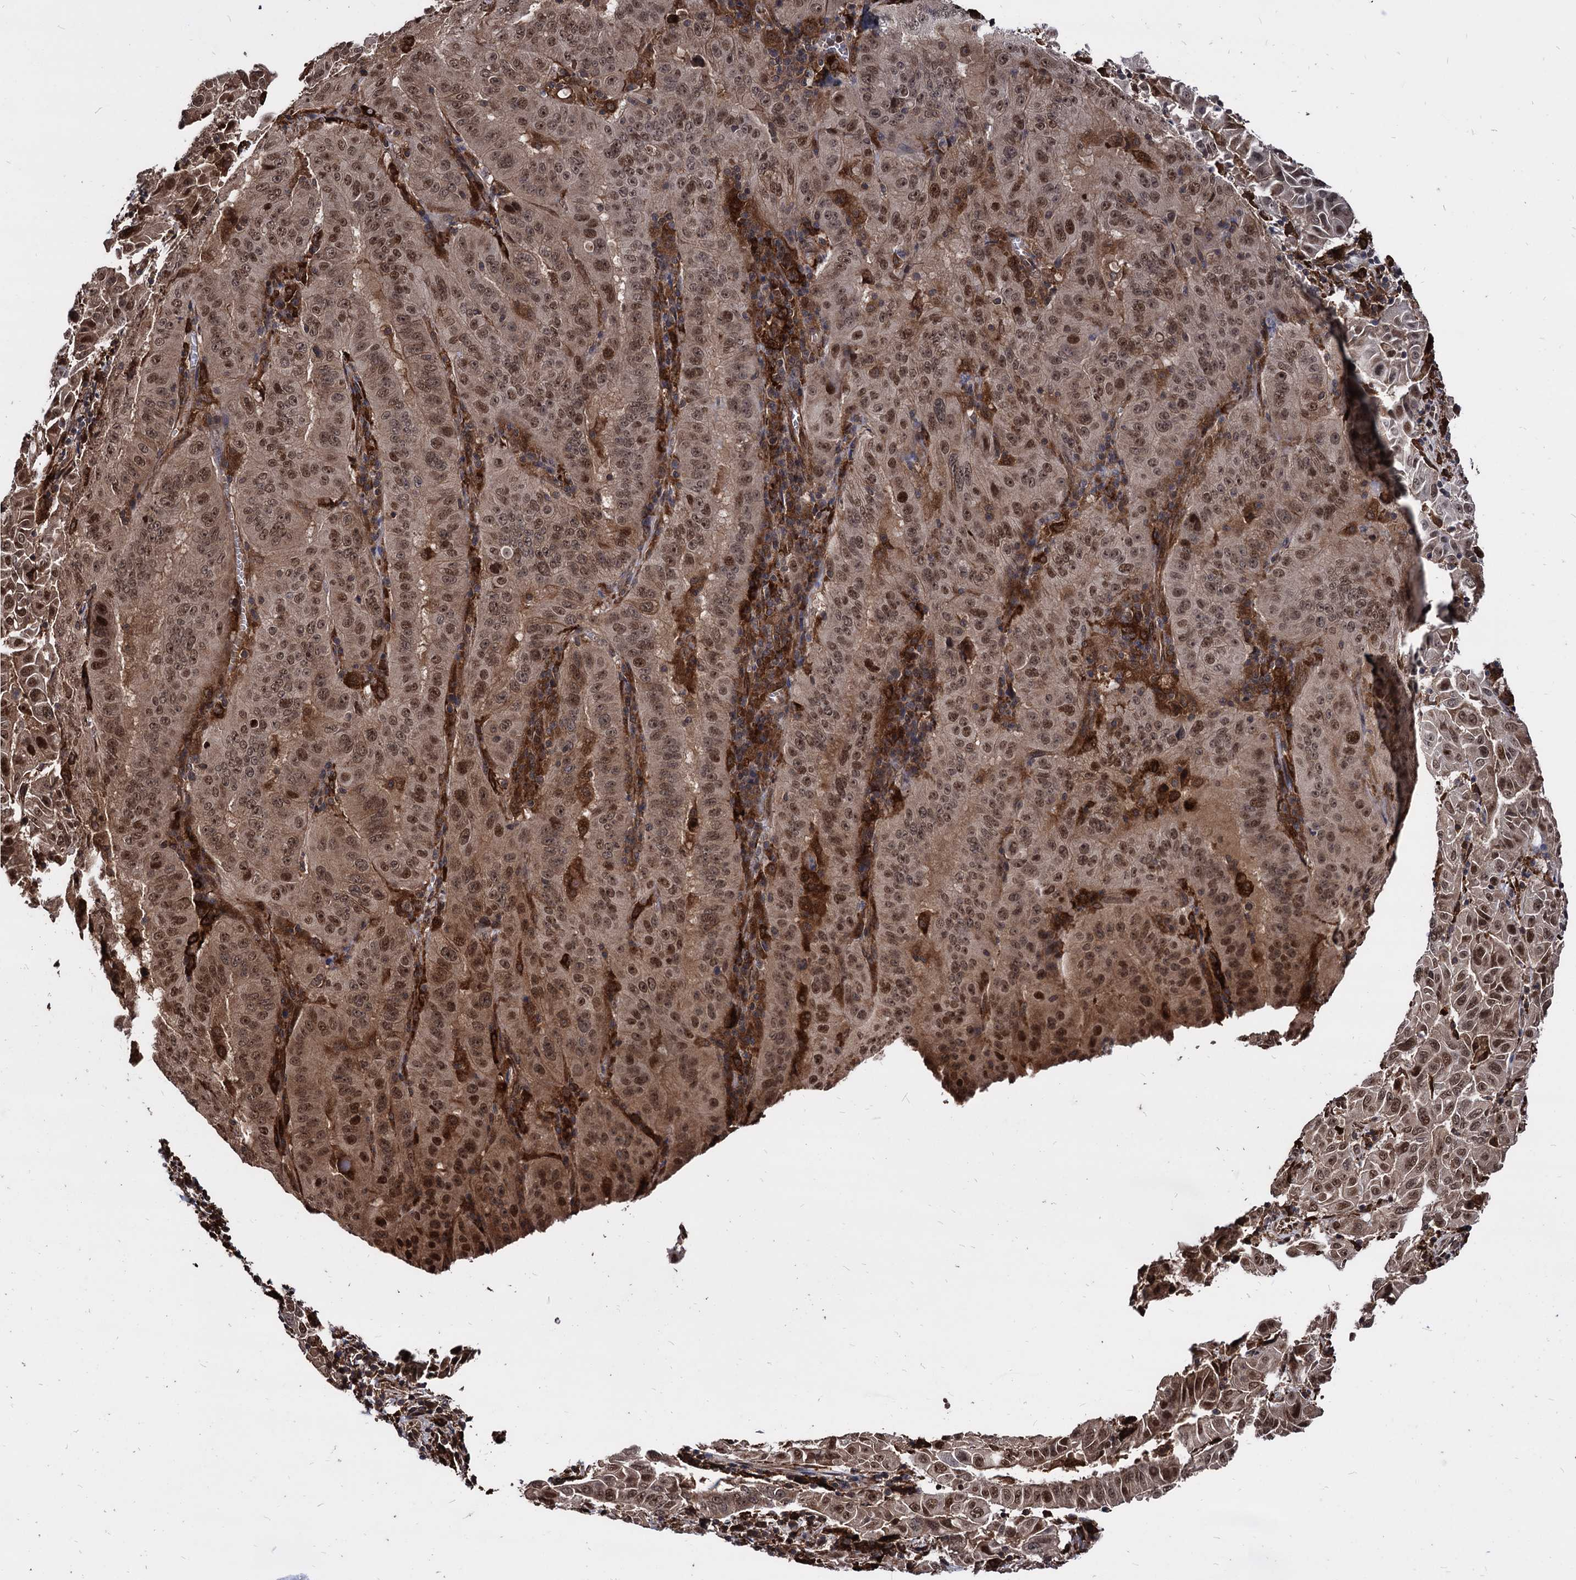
{"staining": {"intensity": "moderate", "quantity": ">75%", "location": "cytoplasmic/membranous,nuclear"}, "tissue": "pancreatic cancer", "cell_type": "Tumor cells", "image_type": "cancer", "snomed": [{"axis": "morphology", "description": "Adenocarcinoma, NOS"}, {"axis": "topography", "description": "Pancreas"}], "caption": "Protein expression analysis of human pancreatic adenocarcinoma reveals moderate cytoplasmic/membranous and nuclear staining in about >75% of tumor cells.", "gene": "ANKRD12", "patient": {"sex": "male", "age": 63}}